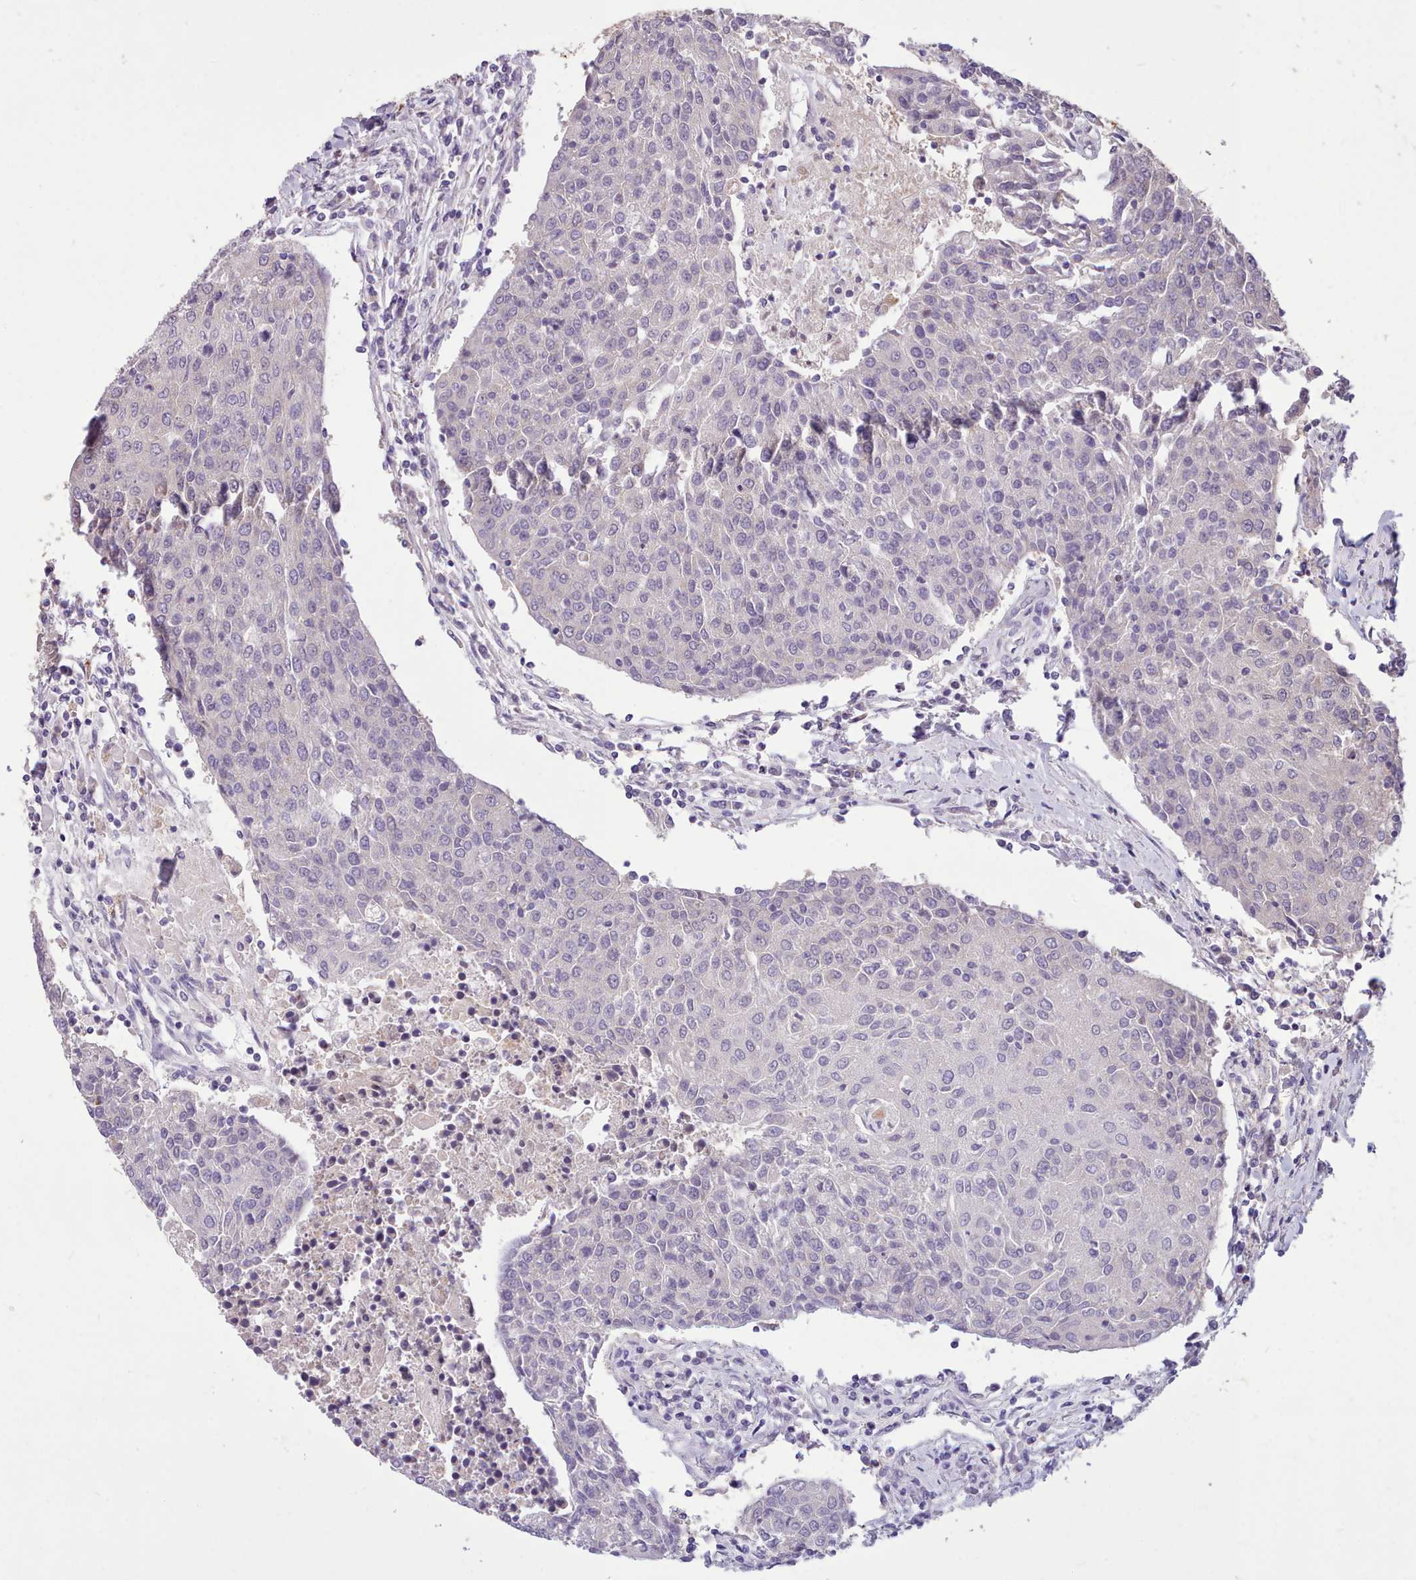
{"staining": {"intensity": "negative", "quantity": "none", "location": "none"}, "tissue": "urothelial cancer", "cell_type": "Tumor cells", "image_type": "cancer", "snomed": [{"axis": "morphology", "description": "Urothelial carcinoma, High grade"}, {"axis": "topography", "description": "Urinary bladder"}], "caption": "Protein analysis of high-grade urothelial carcinoma shows no significant expression in tumor cells.", "gene": "ZNF607", "patient": {"sex": "female", "age": 85}}